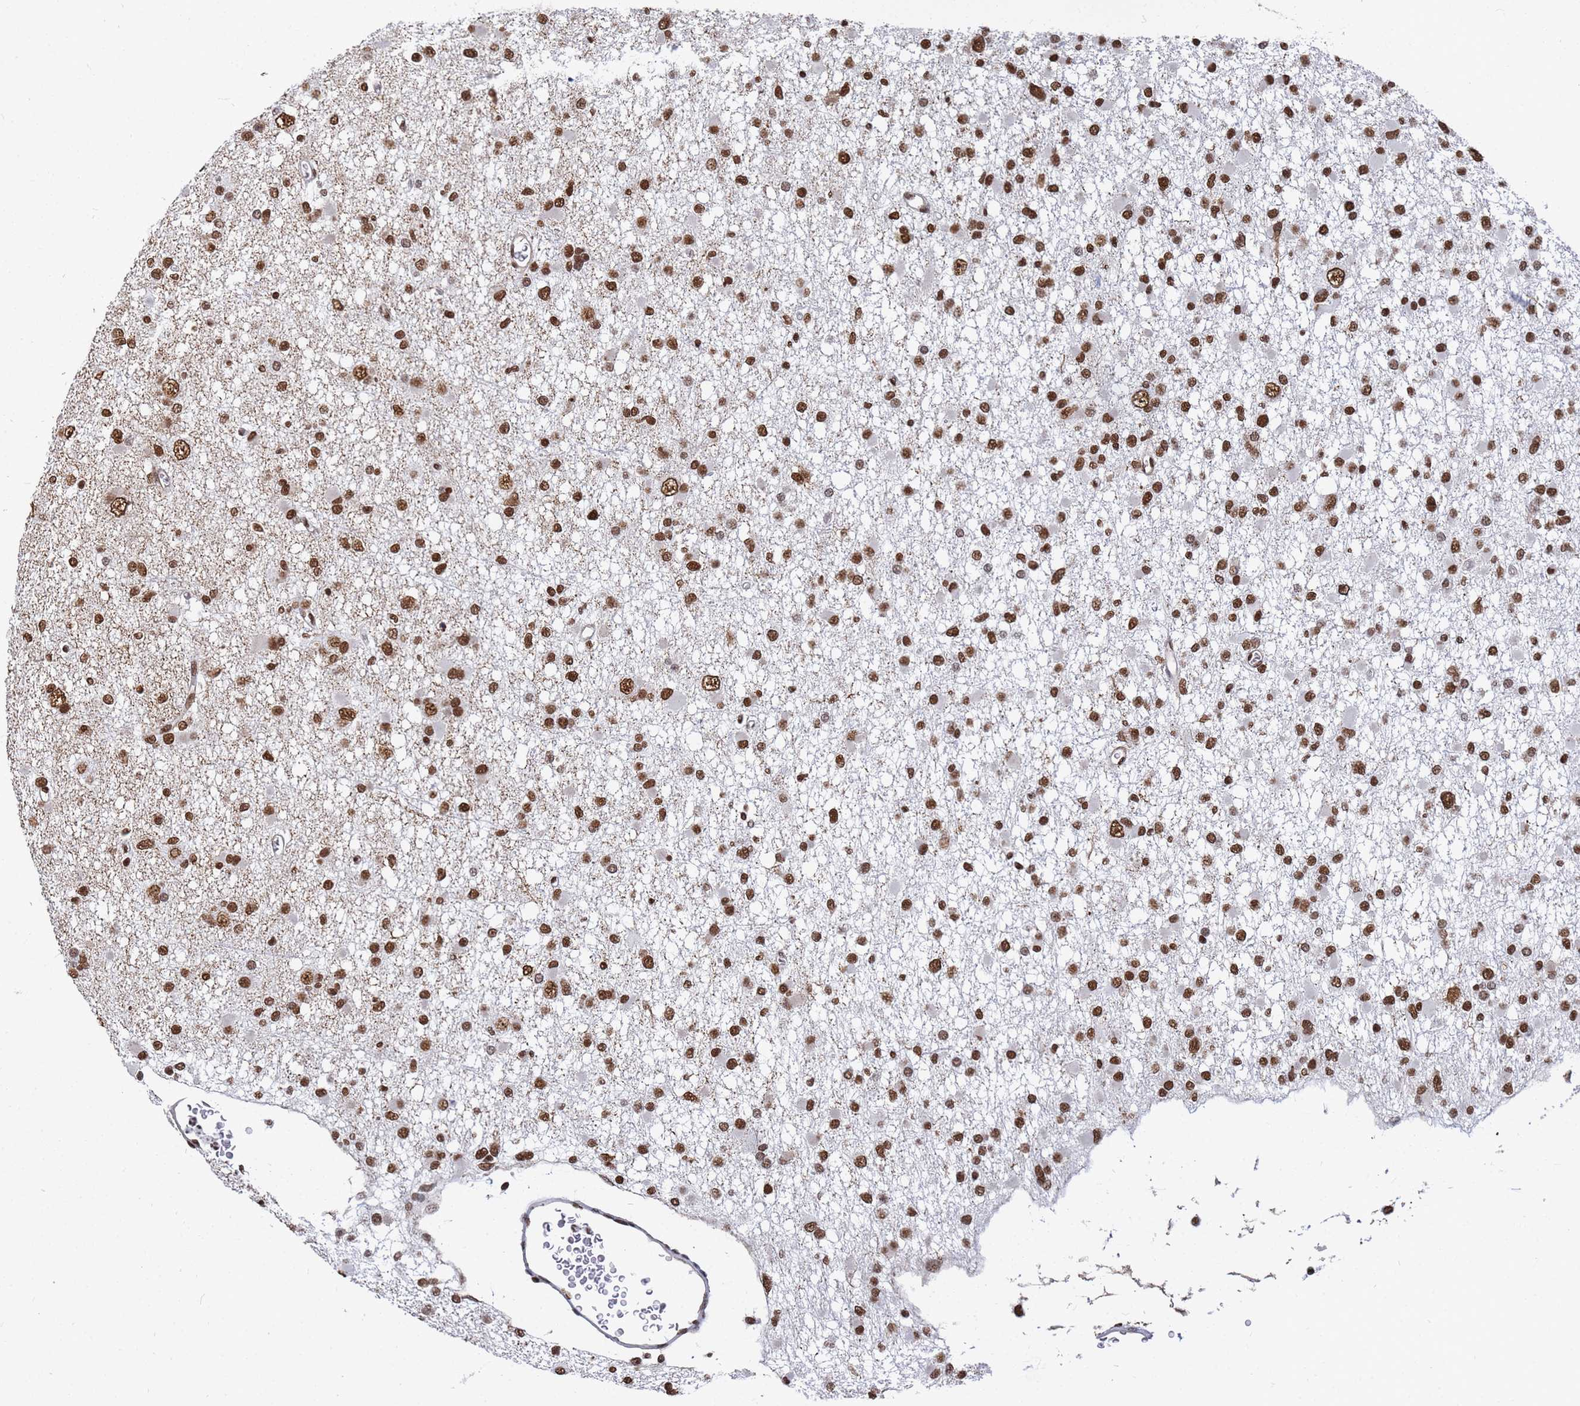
{"staining": {"intensity": "strong", "quantity": ">75%", "location": "nuclear"}, "tissue": "glioma", "cell_type": "Tumor cells", "image_type": "cancer", "snomed": [{"axis": "morphology", "description": "Glioma, malignant, Low grade"}, {"axis": "topography", "description": "Brain"}], "caption": "Strong nuclear staining is identified in about >75% of tumor cells in malignant glioma (low-grade).", "gene": "RAVER2", "patient": {"sex": "female", "age": 22}}